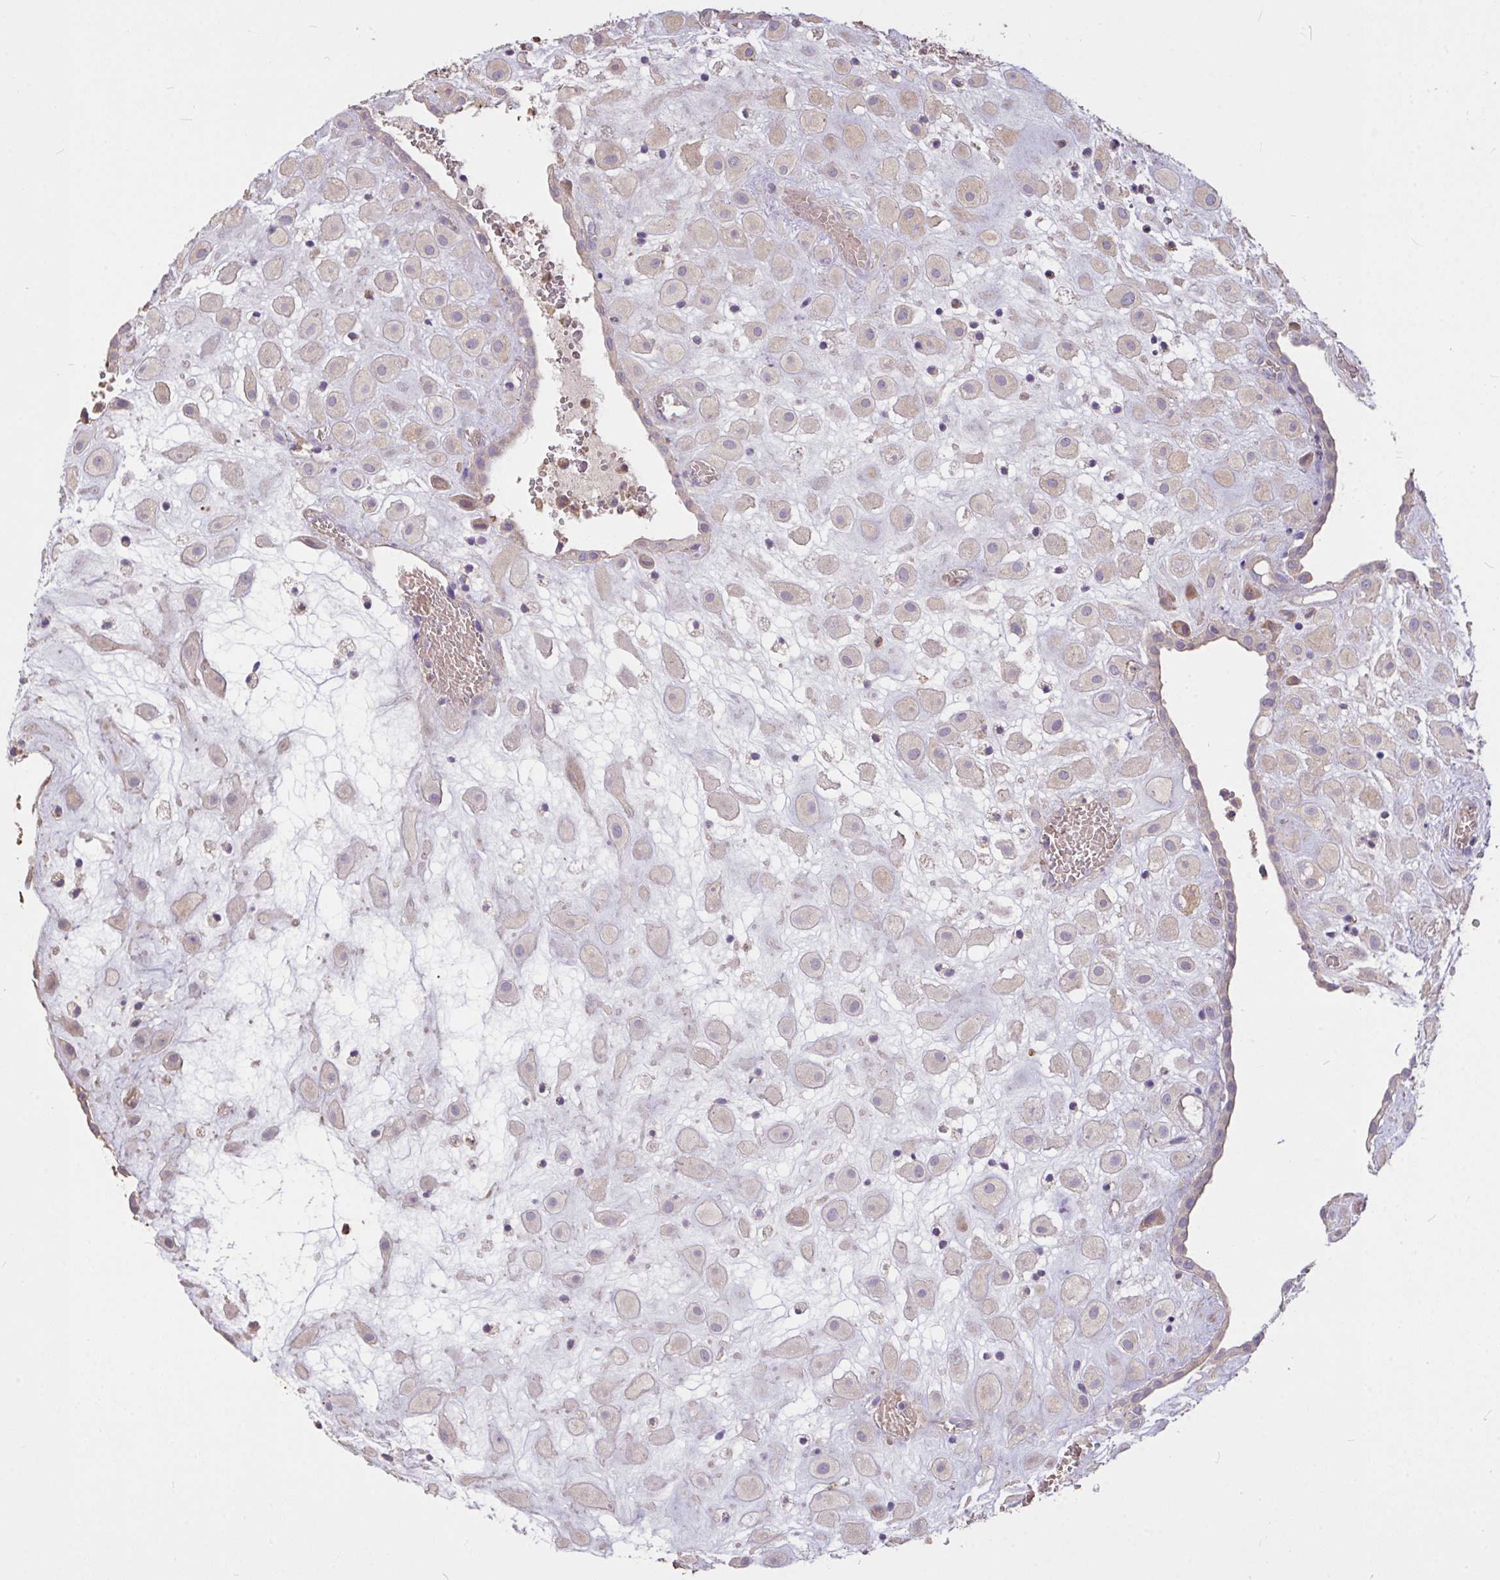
{"staining": {"intensity": "negative", "quantity": "none", "location": "none"}, "tissue": "placenta", "cell_type": "Decidual cells", "image_type": "normal", "snomed": [{"axis": "morphology", "description": "Normal tissue, NOS"}, {"axis": "topography", "description": "Placenta"}], "caption": "Unremarkable placenta was stained to show a protein in brown. There is no significant positivity in decidual cells.", "gene": "FCER1A", "patient": {"sex": "female", "age": 24}}